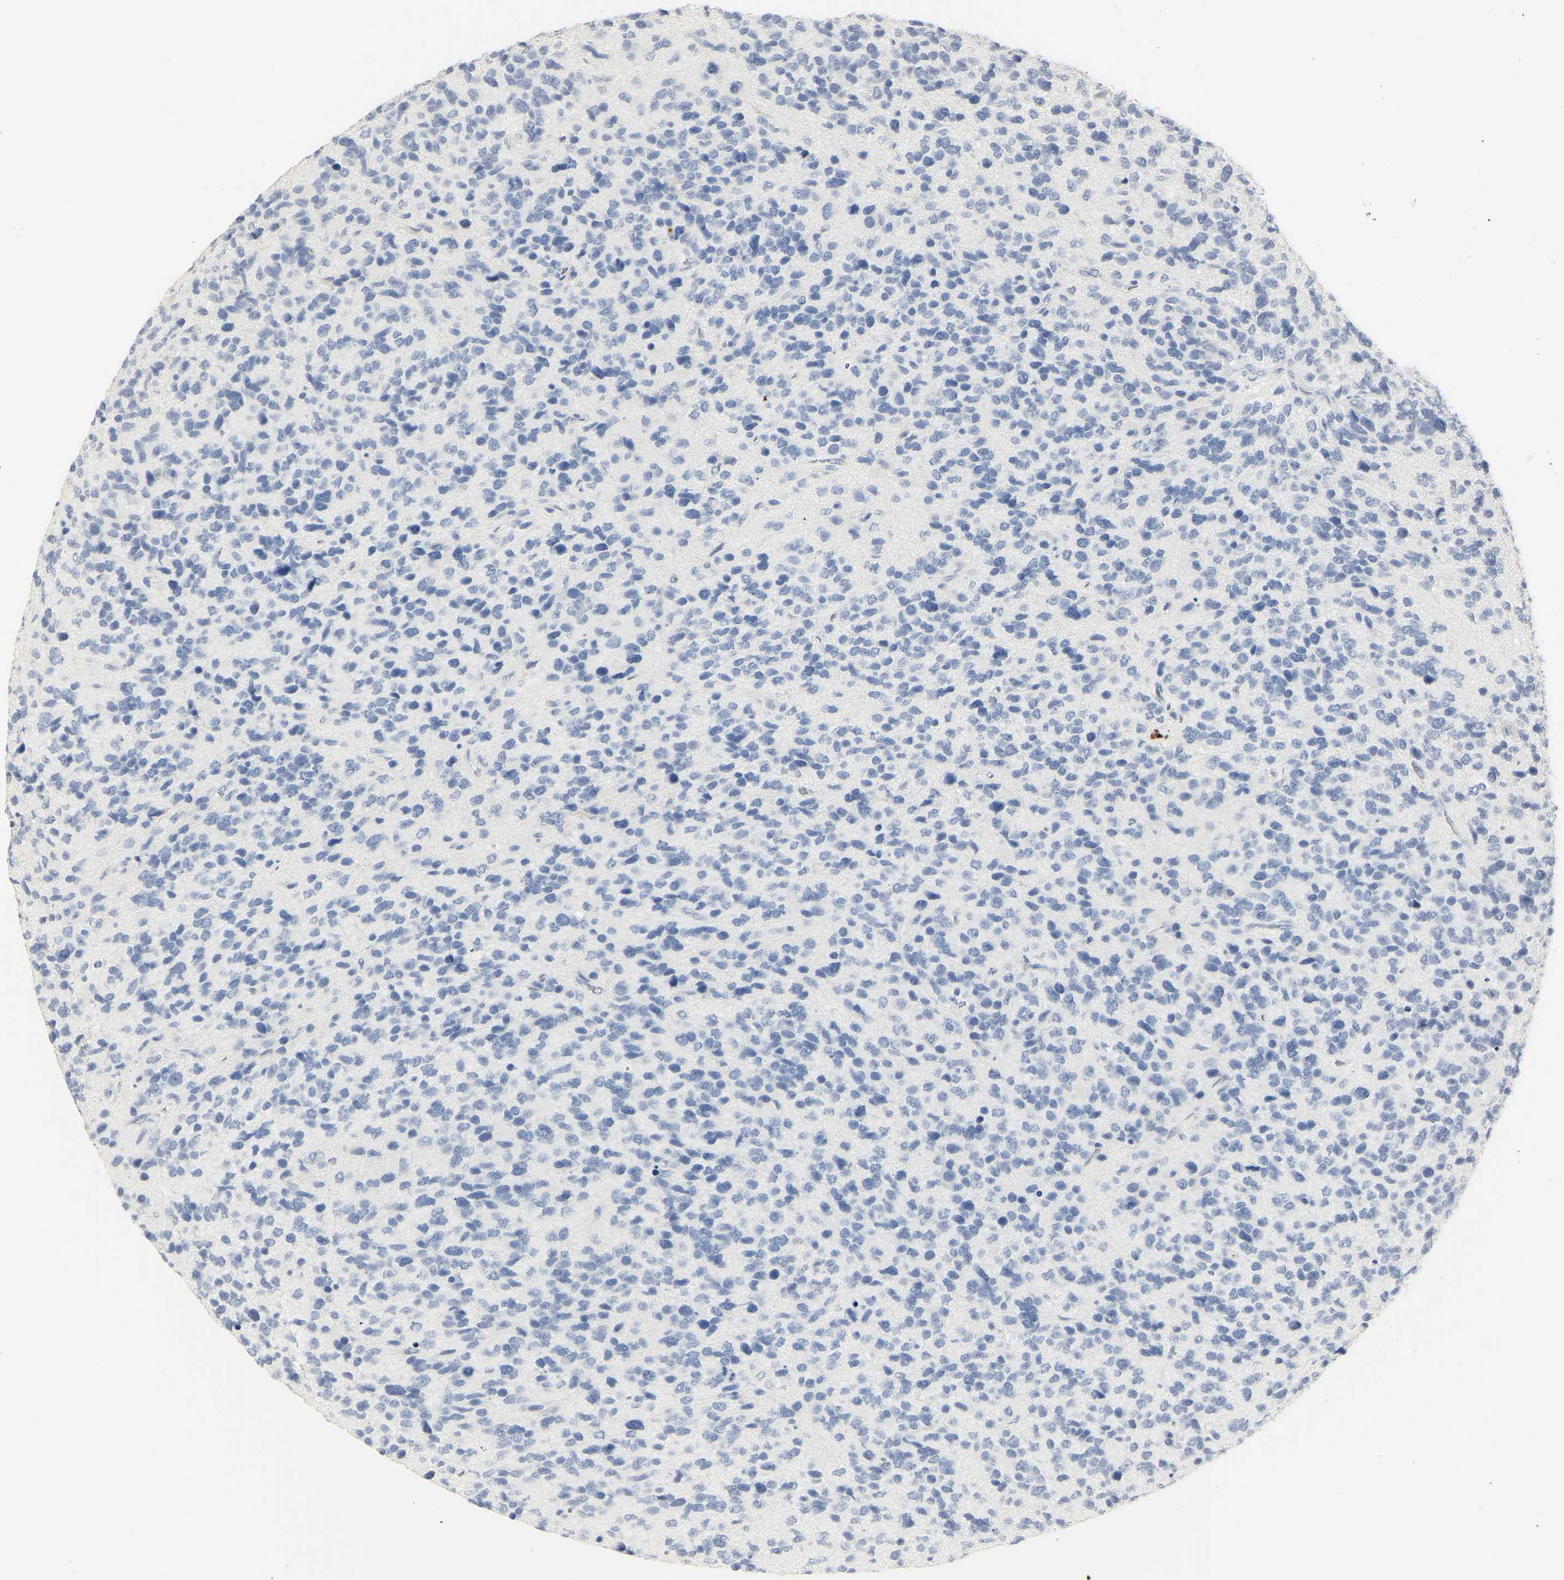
{"staining": {"intensity": "negative", "quantity": "none", "location": "none"}, "tissue": "glioma", "cell_type": "Tumor cells", "image_type": "cancer", "snomed": [{"axis": "morphology", "description": "Glioma, malignant, High grade"}, {"axis": "topography", "description": "Brain"}], "caption": "Human glioma stained for a protein using immunohistochemistry (IHC) shows no positivity in tumor cells.", "gene": "MPO", "patient": {"sex": "female", "age": 58}}